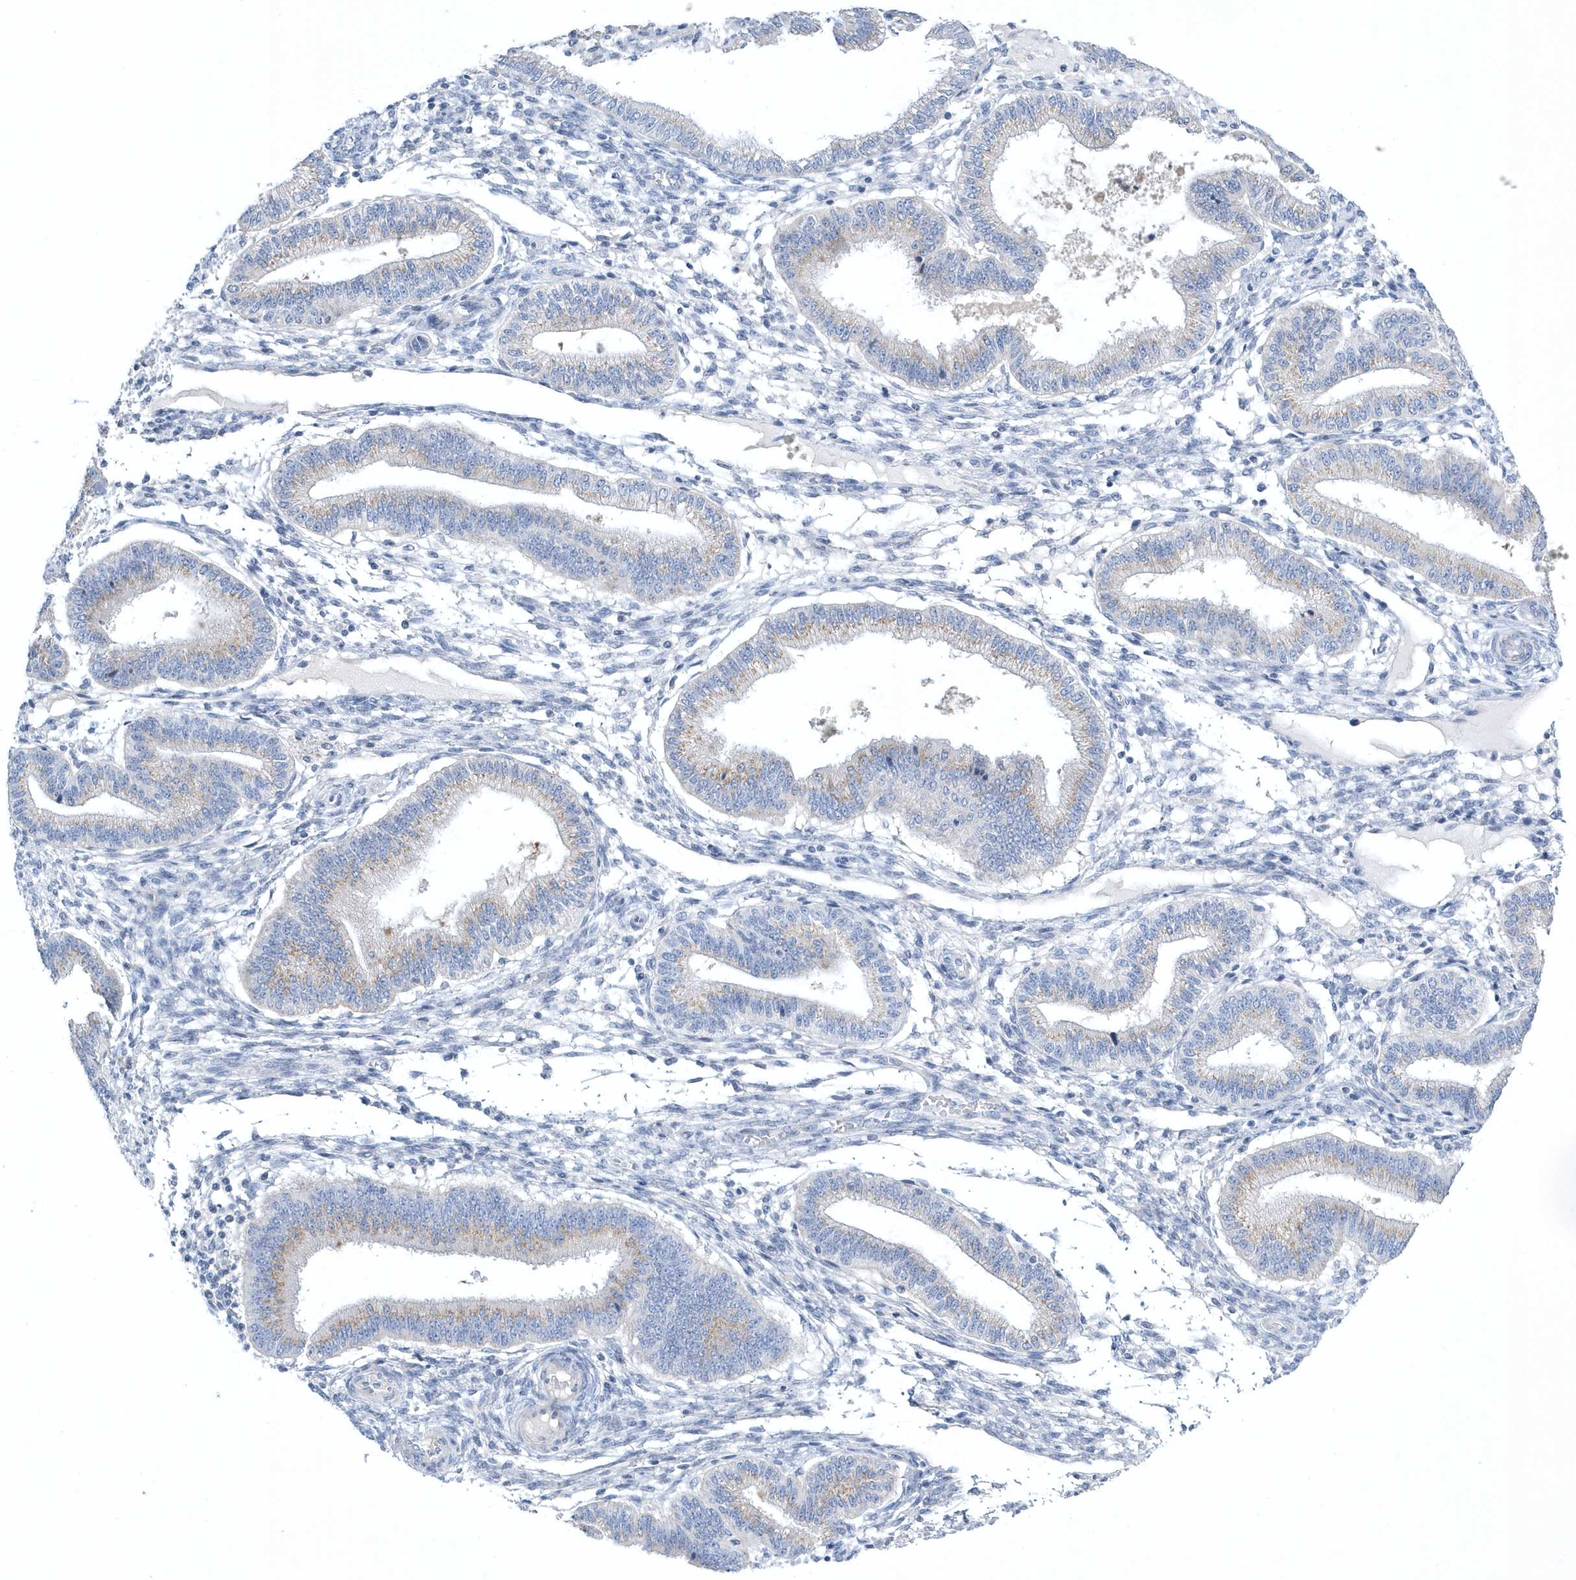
{"staining": {"intensity": "negative", "quantity": "none", "location": "none"}, "tissue": "endometrium", "cell_type": "Cells in endometrial stroma", "image_type": "normal", "snomed": [{"axis": "morphology", "description": "Normal tissue, NOS"}, {"axis": "topography", "description": "Endometrium"}], "caption": "Immunohistochemistry (IHC) image of benign endometrium: human endometrium stained with DAB (3,3'-diaminobenzidine) displays no significant protein positivity in cells in endometrial stroma.", "gene": "SPATA18", "patient": {"sex": "female", "age": 39}}